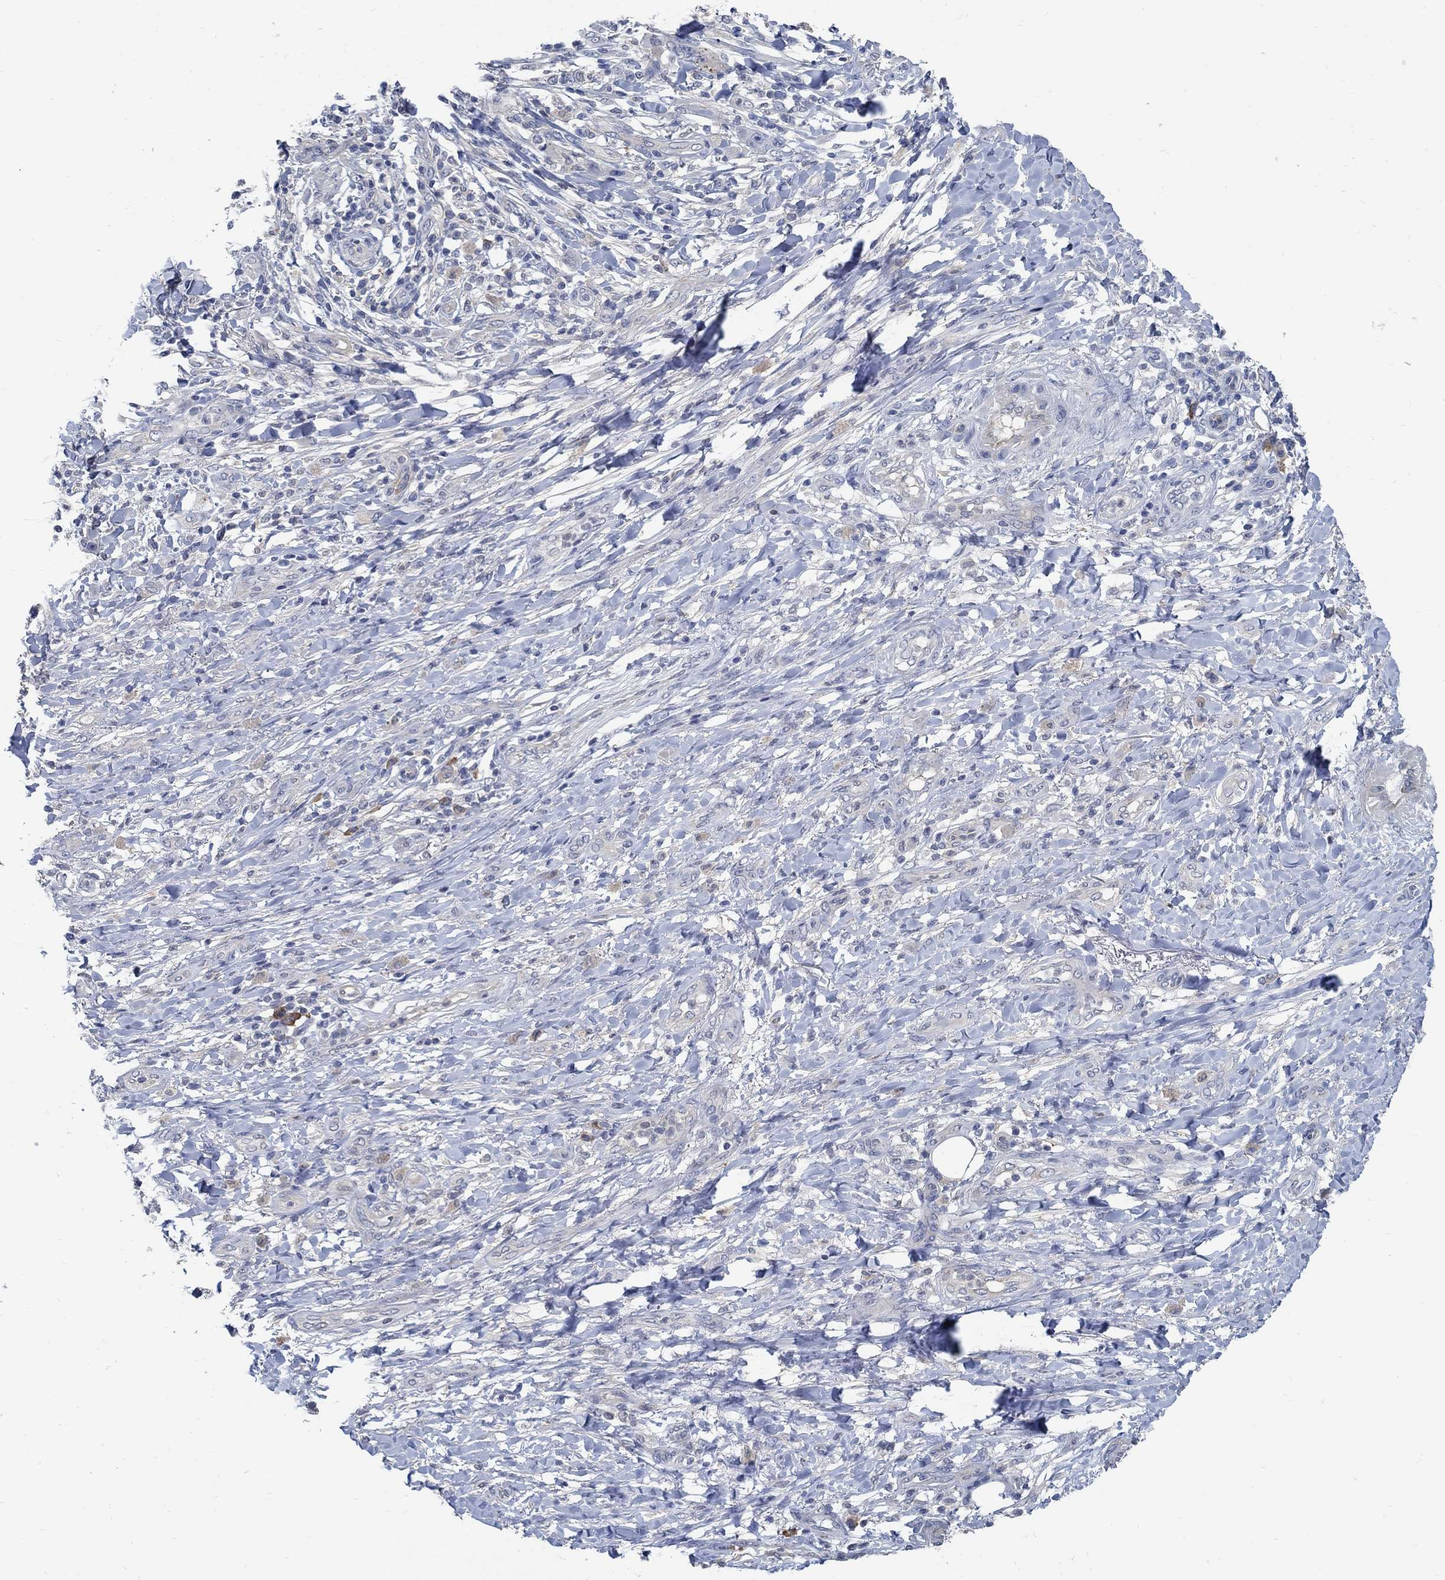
{"staining": {"intensity": "weak", "quantity": "<25%", "location": "cytoplasmic/membranous"}, "tissue": "skin cancer", "cell_type": "Tumor cells", "image_type": "cancer", "snomed": [{"axis": "morphology", "description": "Squamous cell carcinoma, NOS"}, {"axis": "topography", "description": "Skin"}], "caption": "Skin cancer was stained to show a protein in brown. There is no significant staining in tumor cells.", "gene": "PCDH11X", "patient": {"sex": "male", "age": 62}}